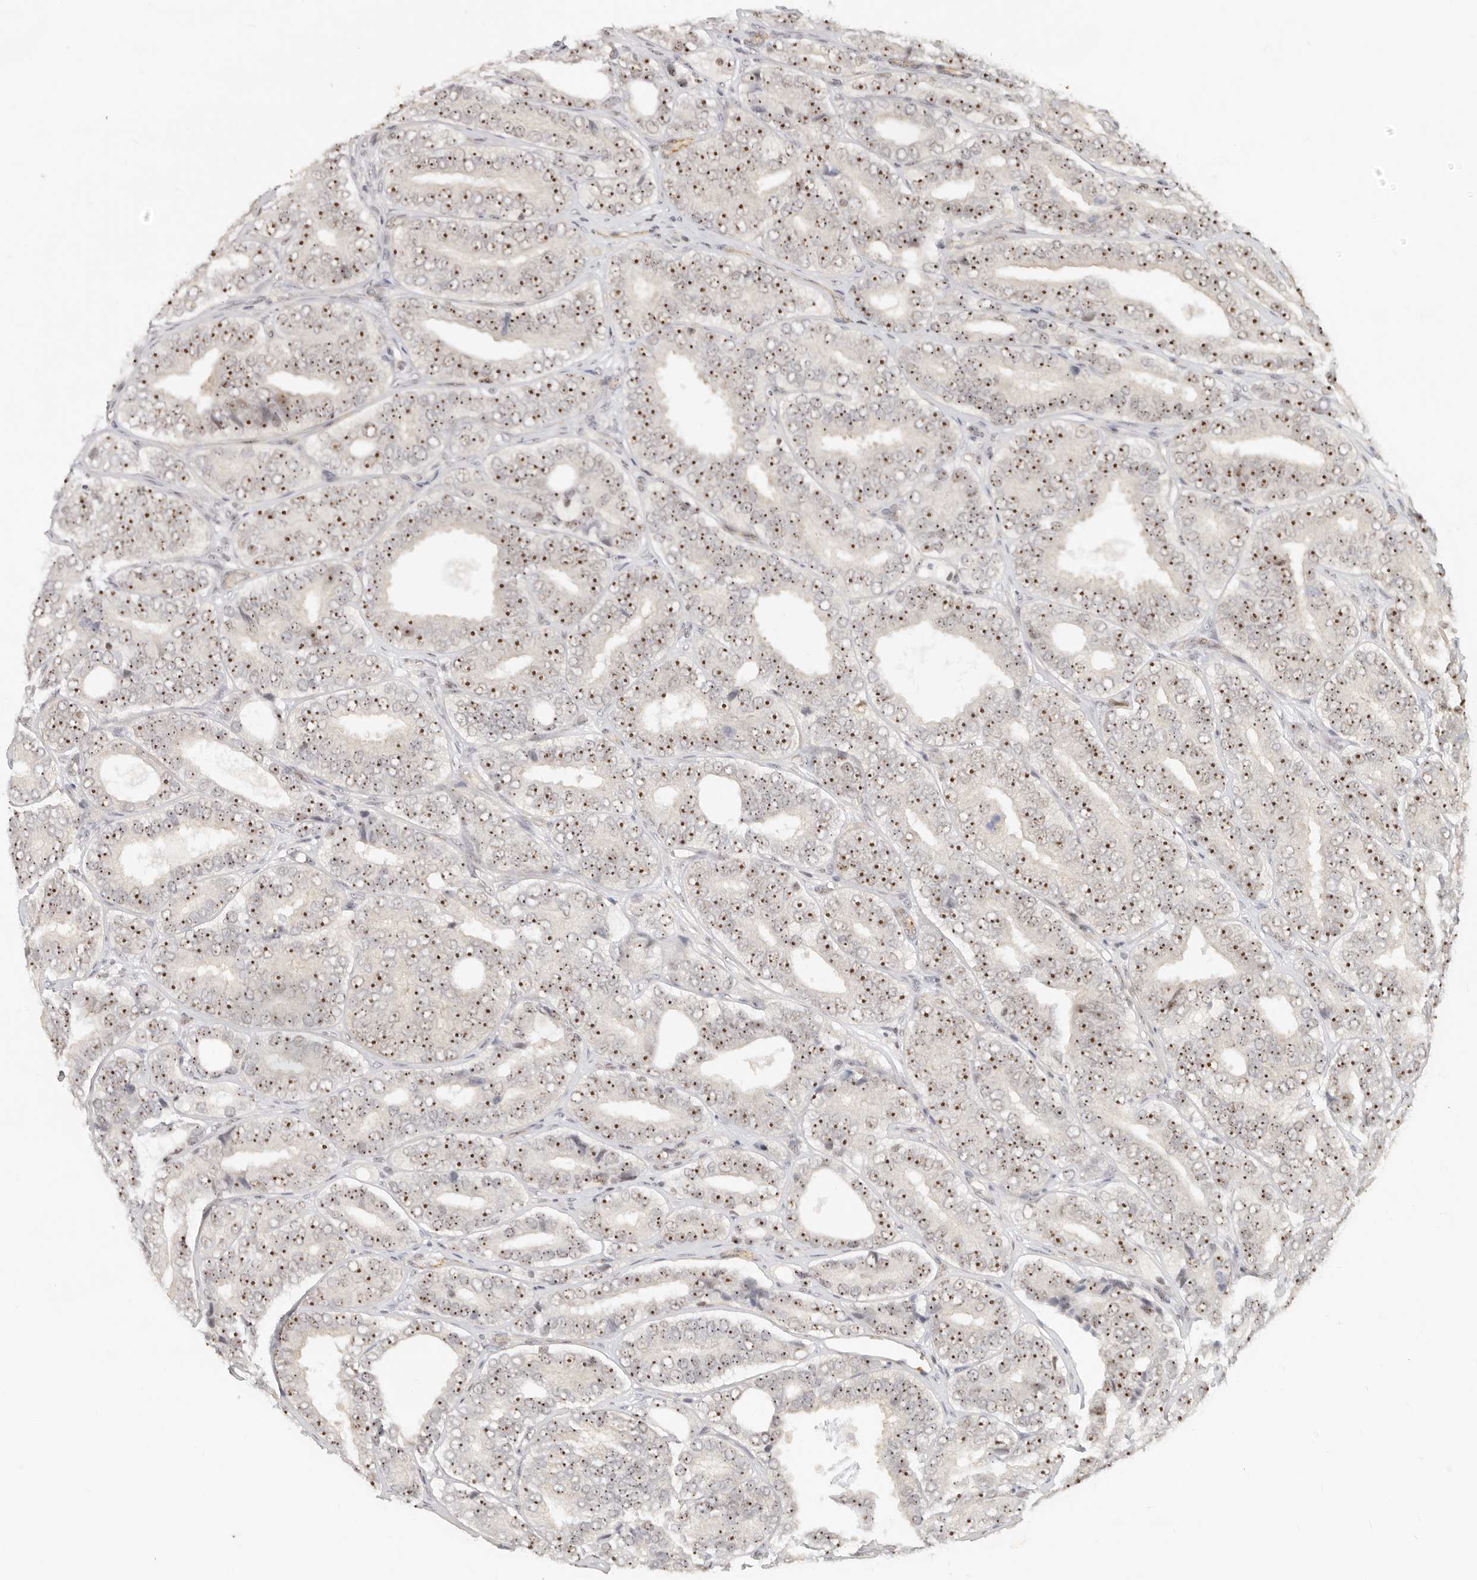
{"staining": {"intensity": "strong", "quantity": ">75%", "location": "nuclear"}, "tissue": "prostate cancer", "cell_type": "Tumor cells", "image_type": "cancer", "snomed": [{"axis": "morphology", "description": "Adenocarcinoma, High grade"}, {"axis": "topography", "description": "Prostate"}], "caption": "Prostate cancer stained with DAB immunohistochemistry (IHC) displays high levels of strong nuclear expression in about >75% of tumor cells.", "gene": "BAP1", "patient": {"sex": "male", "age": 56}}